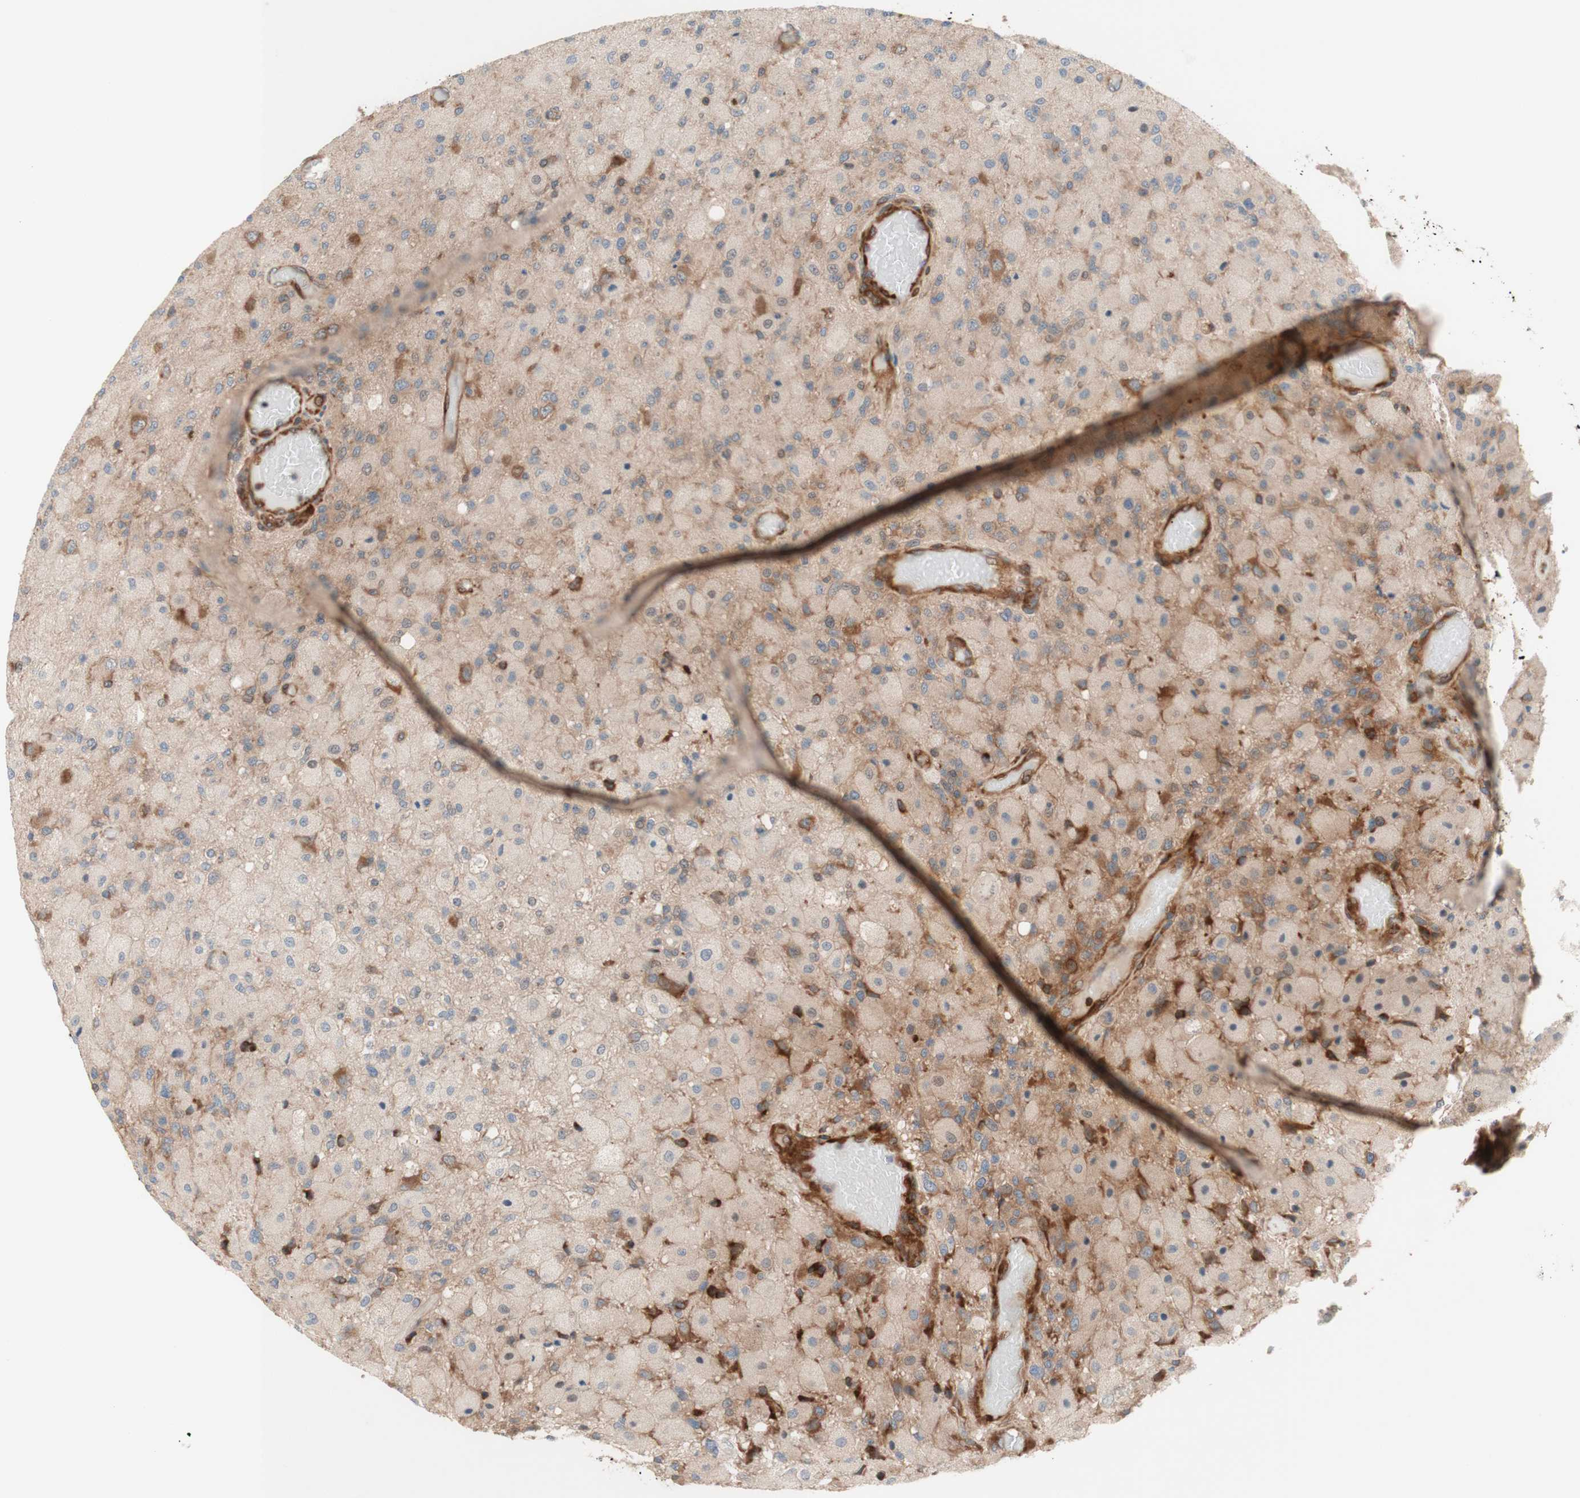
{"staining": {"intensity": "weak", "quantity": "<25%", "location": "cytoplasmic/membranous"}, "tissue": "glioma", "cell_type": "Tumor cells", "image_type": "cancer", "snomed": [{"axis": "morphology", "description": "Normal tissue, NOS"}, {"axis": "morphology", "description": "Glioma, malignant, High grade"}, {"axis": "topography", "description": "Cerebral cortex"}], "caption": "IHC image of neoplastic tissue: human high-grade glioma (malignant) stained with DAB (3,3'-diaminobenzidine) exhibits no significant protein staining in tumor cells.", "gene": "CCN4", "patient": {"sex": "male", "age": 77}}